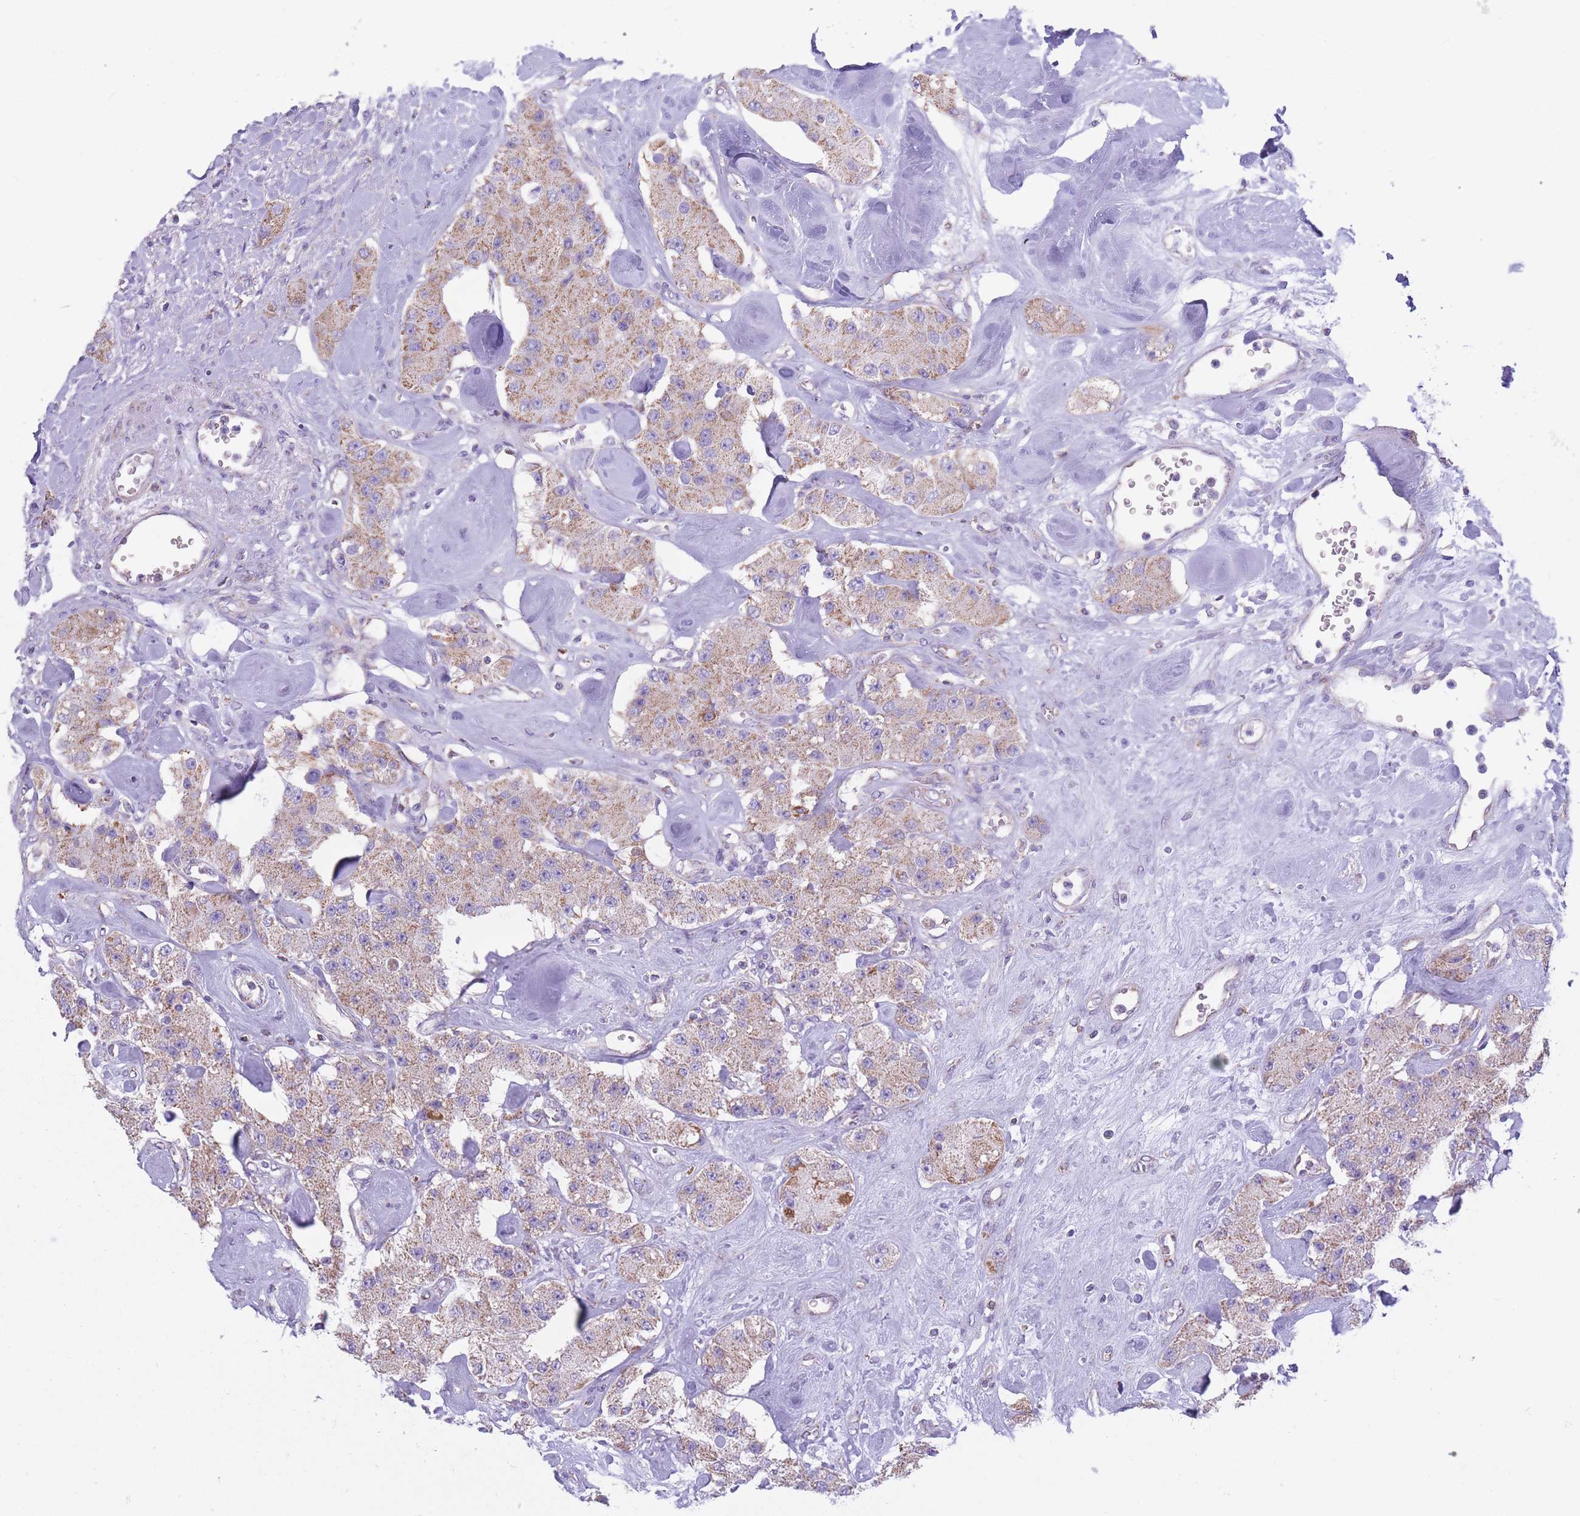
{"staining": {"intensity": "weak", "quantity": ">75%", "location": "cytoplasmic/membranous"}, "tissue": "carcinoid", "cell_type": "Tumor cells", "image_type": "cancer", "snomed": [{"axis": "morphology", "description": "Carcinoid, malignant, NOS"}, {"axis": "topography", "description": "Pancreas"}], "caption": "Immunohistochemical staining of human carcinoid displays low levels of weak cytoplasmic/membranous protein positivity in about >75% of tumor cells. (brown staining indicates protein expression, while blue staining denotes nuclei).", "gene": "PDHA1", "patient": {"sex": "male", "age": 41}}